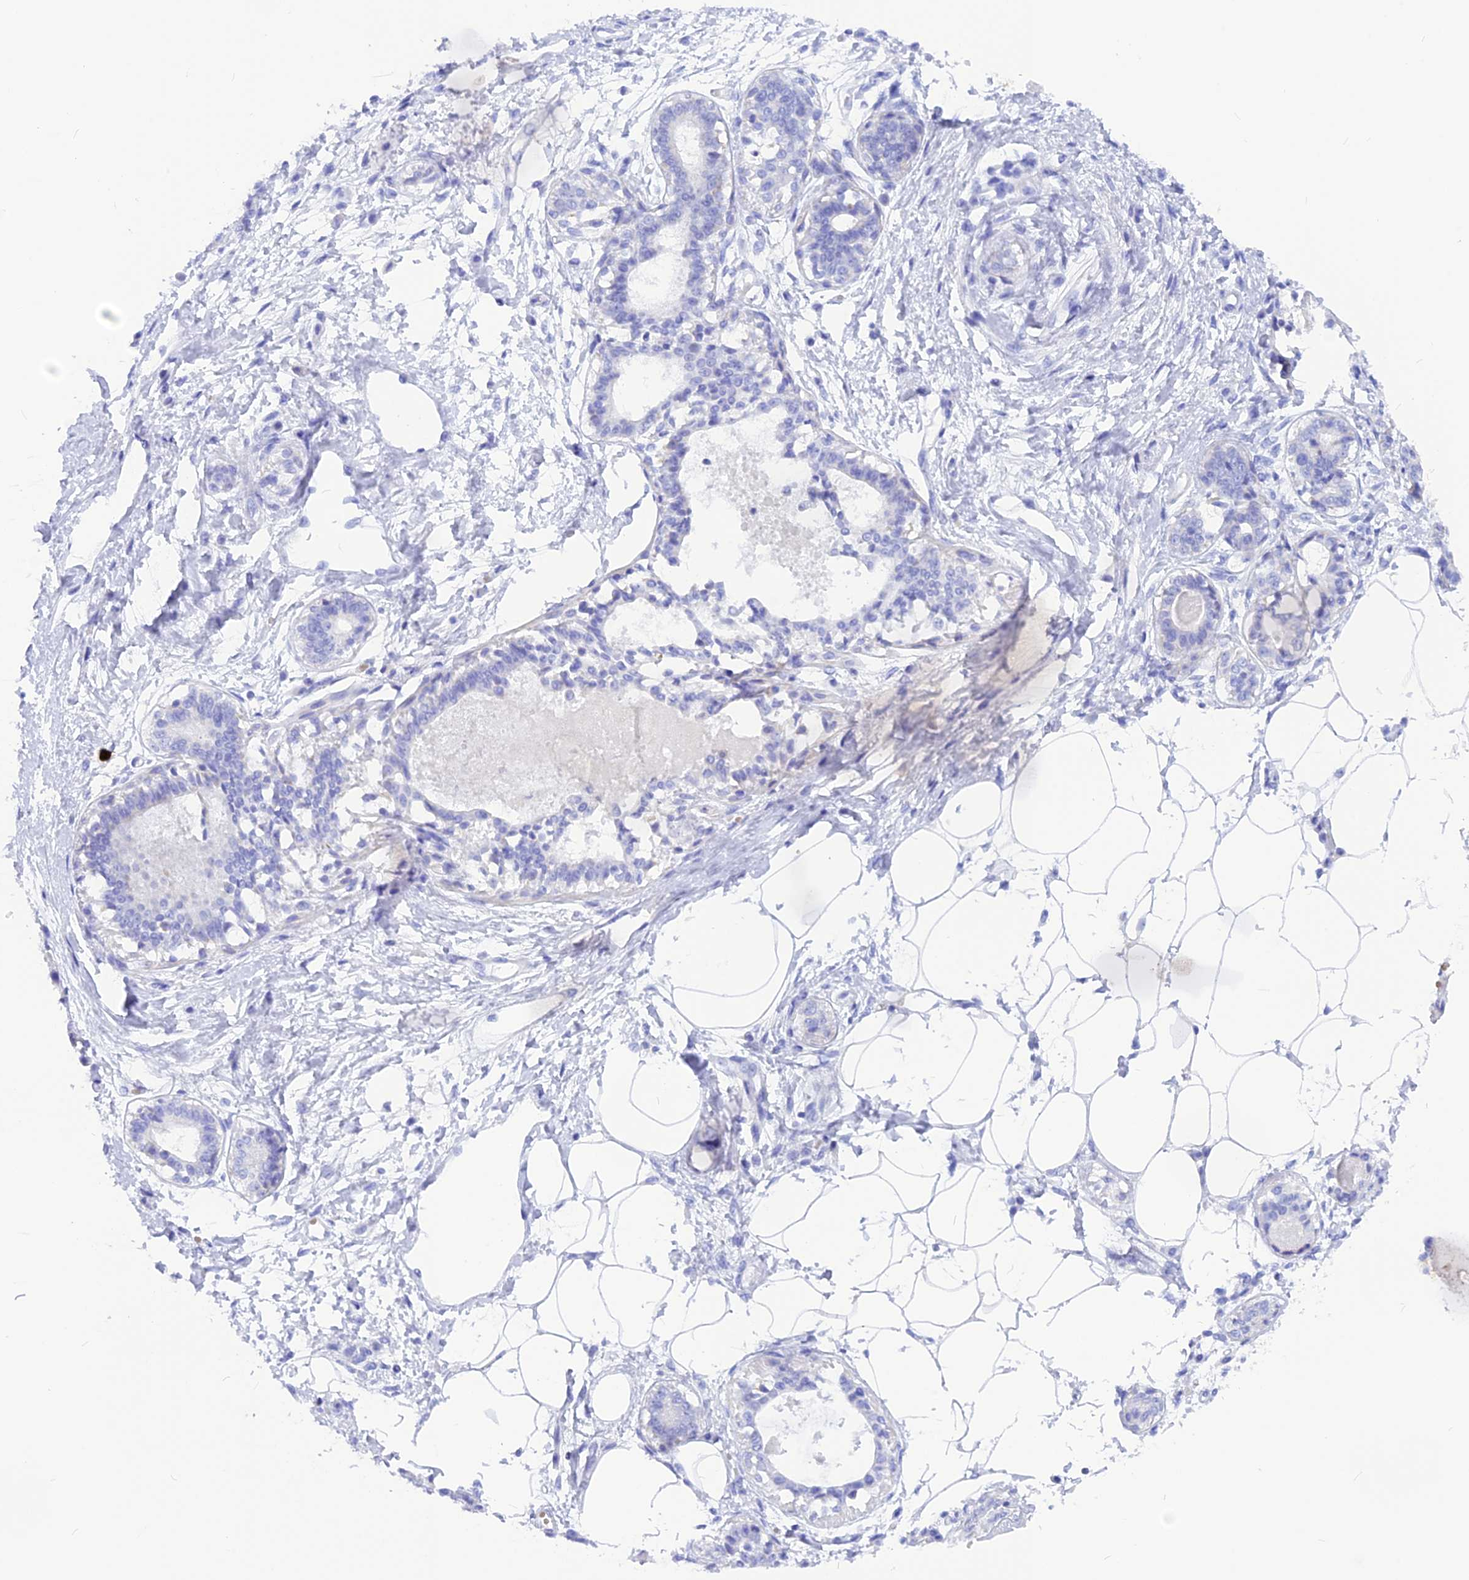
{"staining": {"intensity": "negative", "quantity": "none", "location": "none"}, "tissue": "breast", "cell_type": "Adipocytes", "image_type": "normal", "snomed": [{"axis": "morphology", "description": "Normal tissue, NOS"}, {"axis": "topography", "description": "Breast"}], "caption": "Immunohistochemistry of unremarkable breast demonstrates no positivity in adipocytes. (Stains: DAB (3,3'-diaminobenzidine) IHC with hematoxylin counter stain, Microscopy: brightfield microscopy at high magnification).", "gene": "GLYATL1B", "patient": {"sex": "female", "age": 45}}